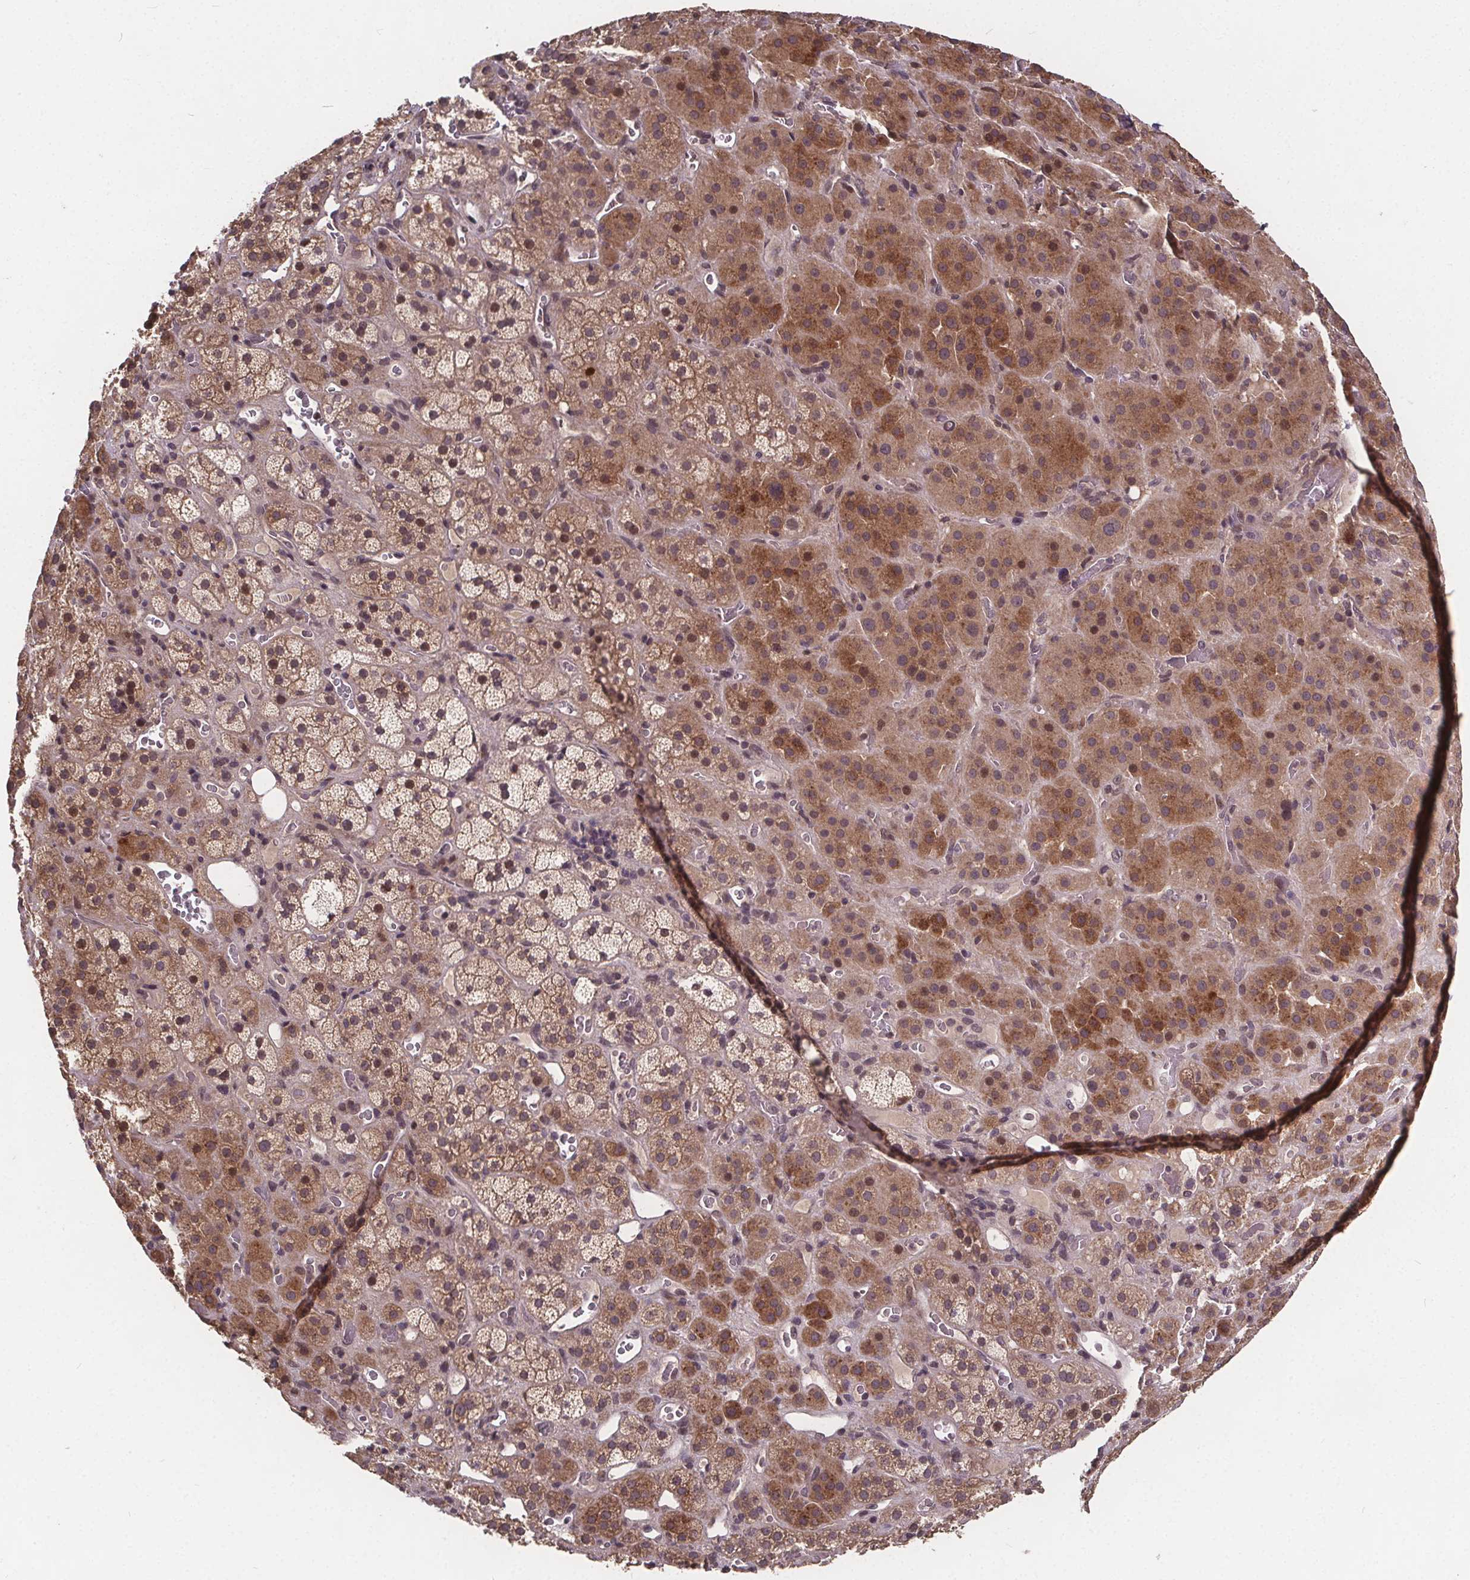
{"staining": {"intensity": "moderate", "quantity": "25%-75%", "location": "cytoplasmic/membranous"}, "tissue": "adrenal gland", "cell_type": "Glandular cells", "image_type": "normal", "snomed": [{"axis": "morphology", "description": "Normal tissue, NOS"}, {"axis": "topography", "description": "Adrenal gland"}], "caption": "A high-resolution image shows IHC staining of unremarkable adrenal gland, which shows moderate cytoplasmic/membranous staining in about 25%-75% of glandular cells. The staining was performed using DAB, with brown indicating positive protein expression. Nuclei are stained blue with hematoxylin.", "gene": "USP9X", "patient": {"sex": "male", "age": 57}}